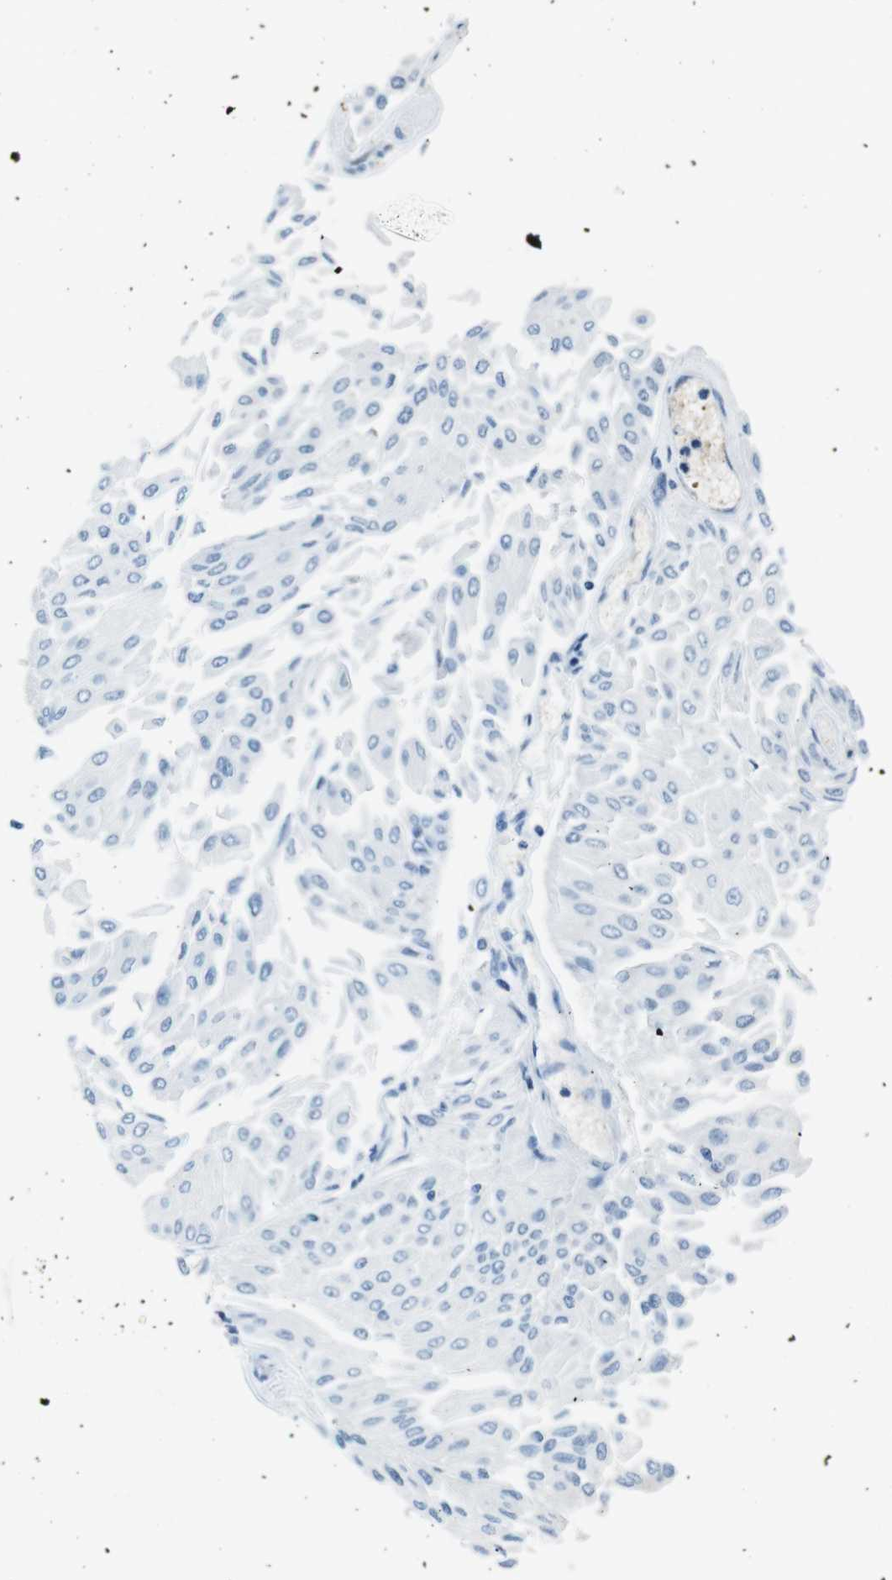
{"staining": {"intensity": "negative", "quantity": "none", "location": "none"}, "tissue": "urothelial cancer", "cell_type": "Tumor cells", "image_type": "cancer", "snomed": [{"axis": "morphology", "description": "Urothelial carcinoma, Low grade"}, {"axis": "topography", "description": "Urinary bladder"}], "caption": "A high-resolution photomicrograph shows immunohistochemistry (IHC) staining of urothelial carcinoma (low-grade), which reveals no significant staining in tumor cells.", "gene": "TFAP2C", "patient": {"sex": "male", "age": 67}}